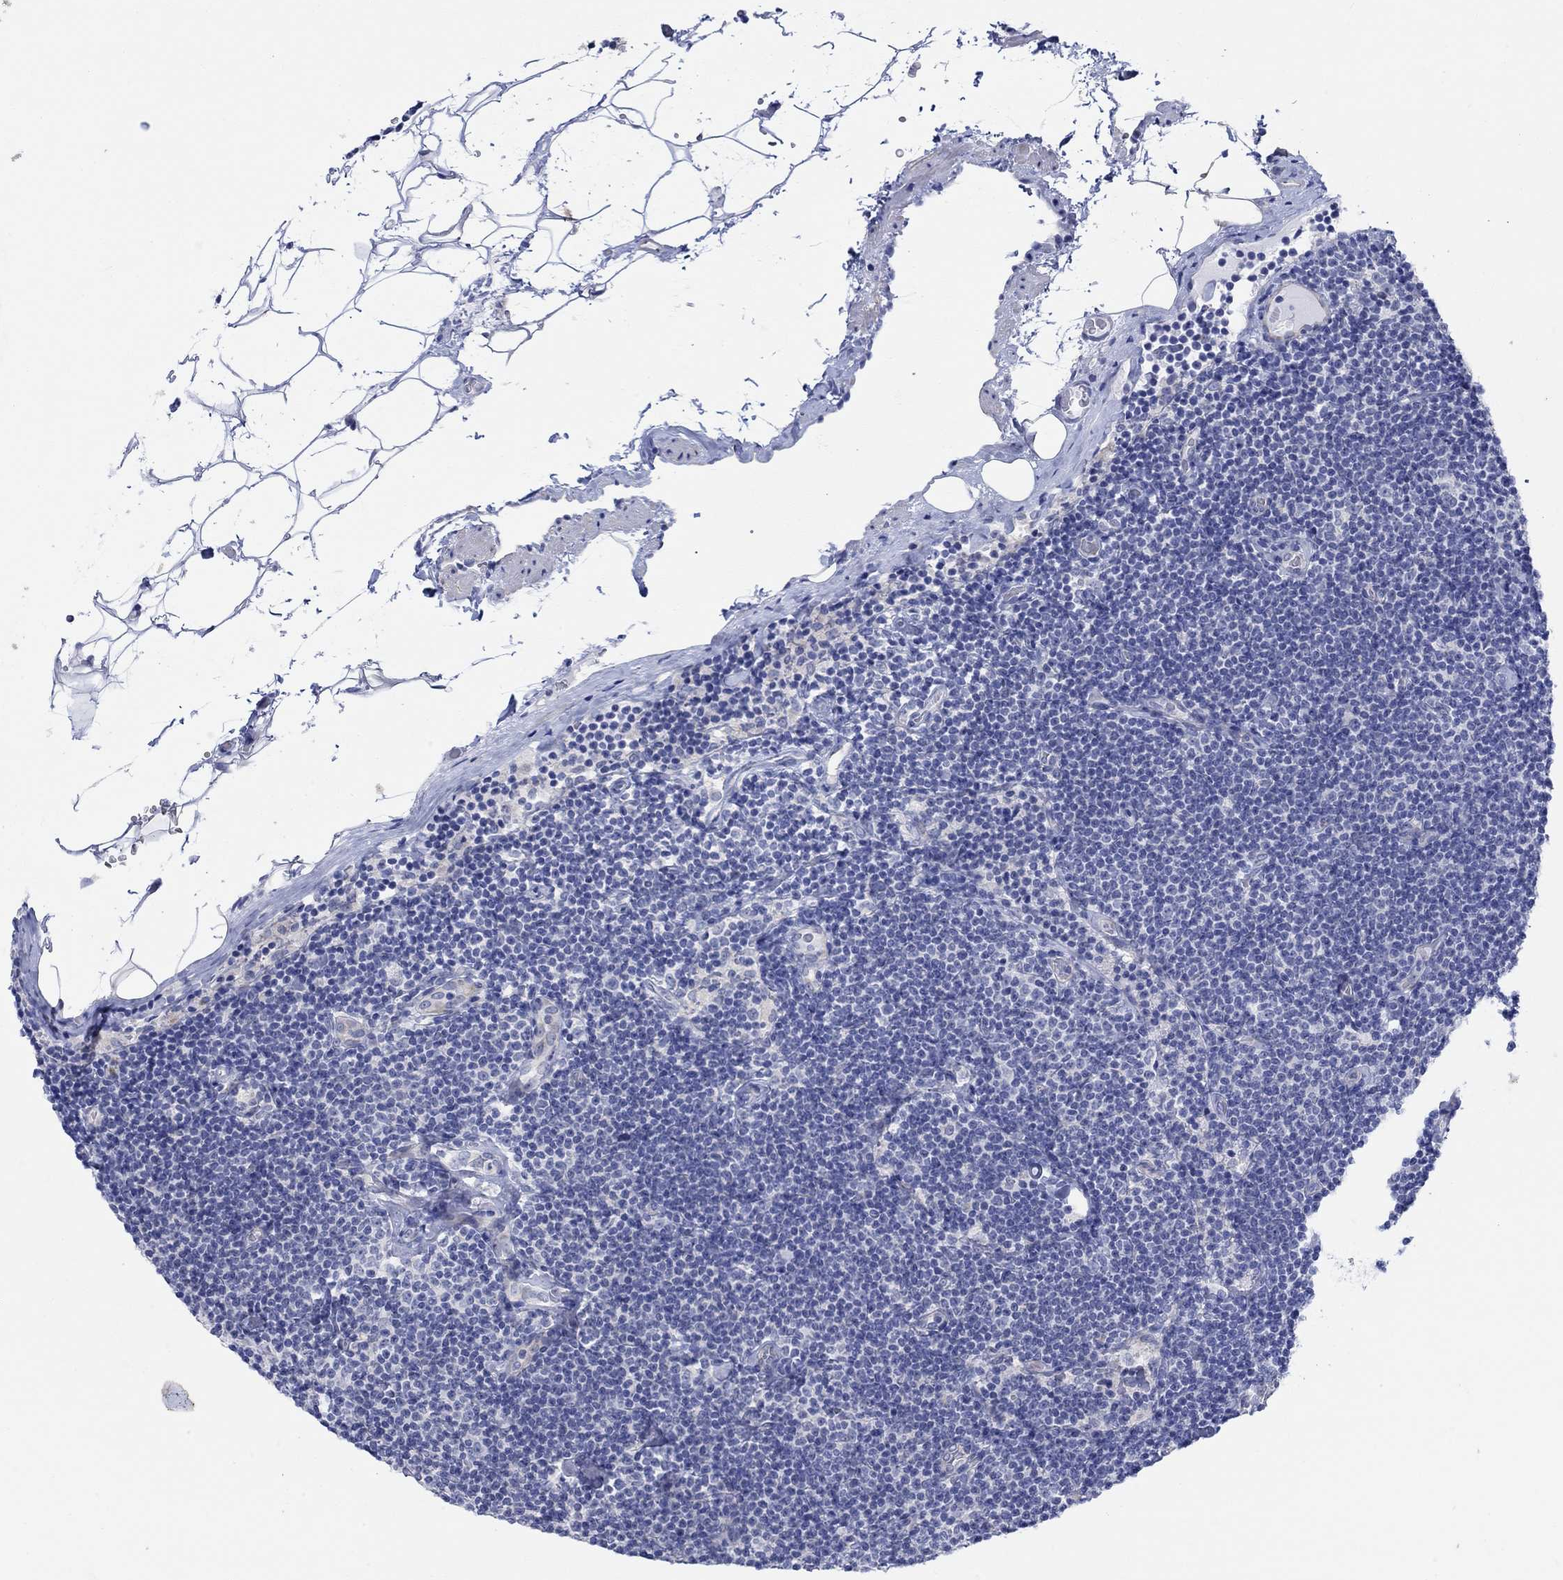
{"staining": {"intensity": "negative", "quantity": "none", "location": "none"}, "tissue": "lymphoma", "cell_type": "Tumor cells", "image_type": "cancer", "snomed": [{"axis": "morphology", "description": "Malignant lymphoma, non-Hodgkin's type, Low grade"}, {"axis": "topography", "description": "Lymph node"}], "caption": "DAB (3,3'-diaminobenzidine) immunohistochemical staining of malignant lymphoma, non-Hodgkin's type (low-grade) displays no significant expression in tumor cells. (DAB (3,3'-diaminobenzidine) immunohistochemistry with hematoxylin counter stain).", "gene": "KRT222", "patient": {"sex": "male", "age": 81}}